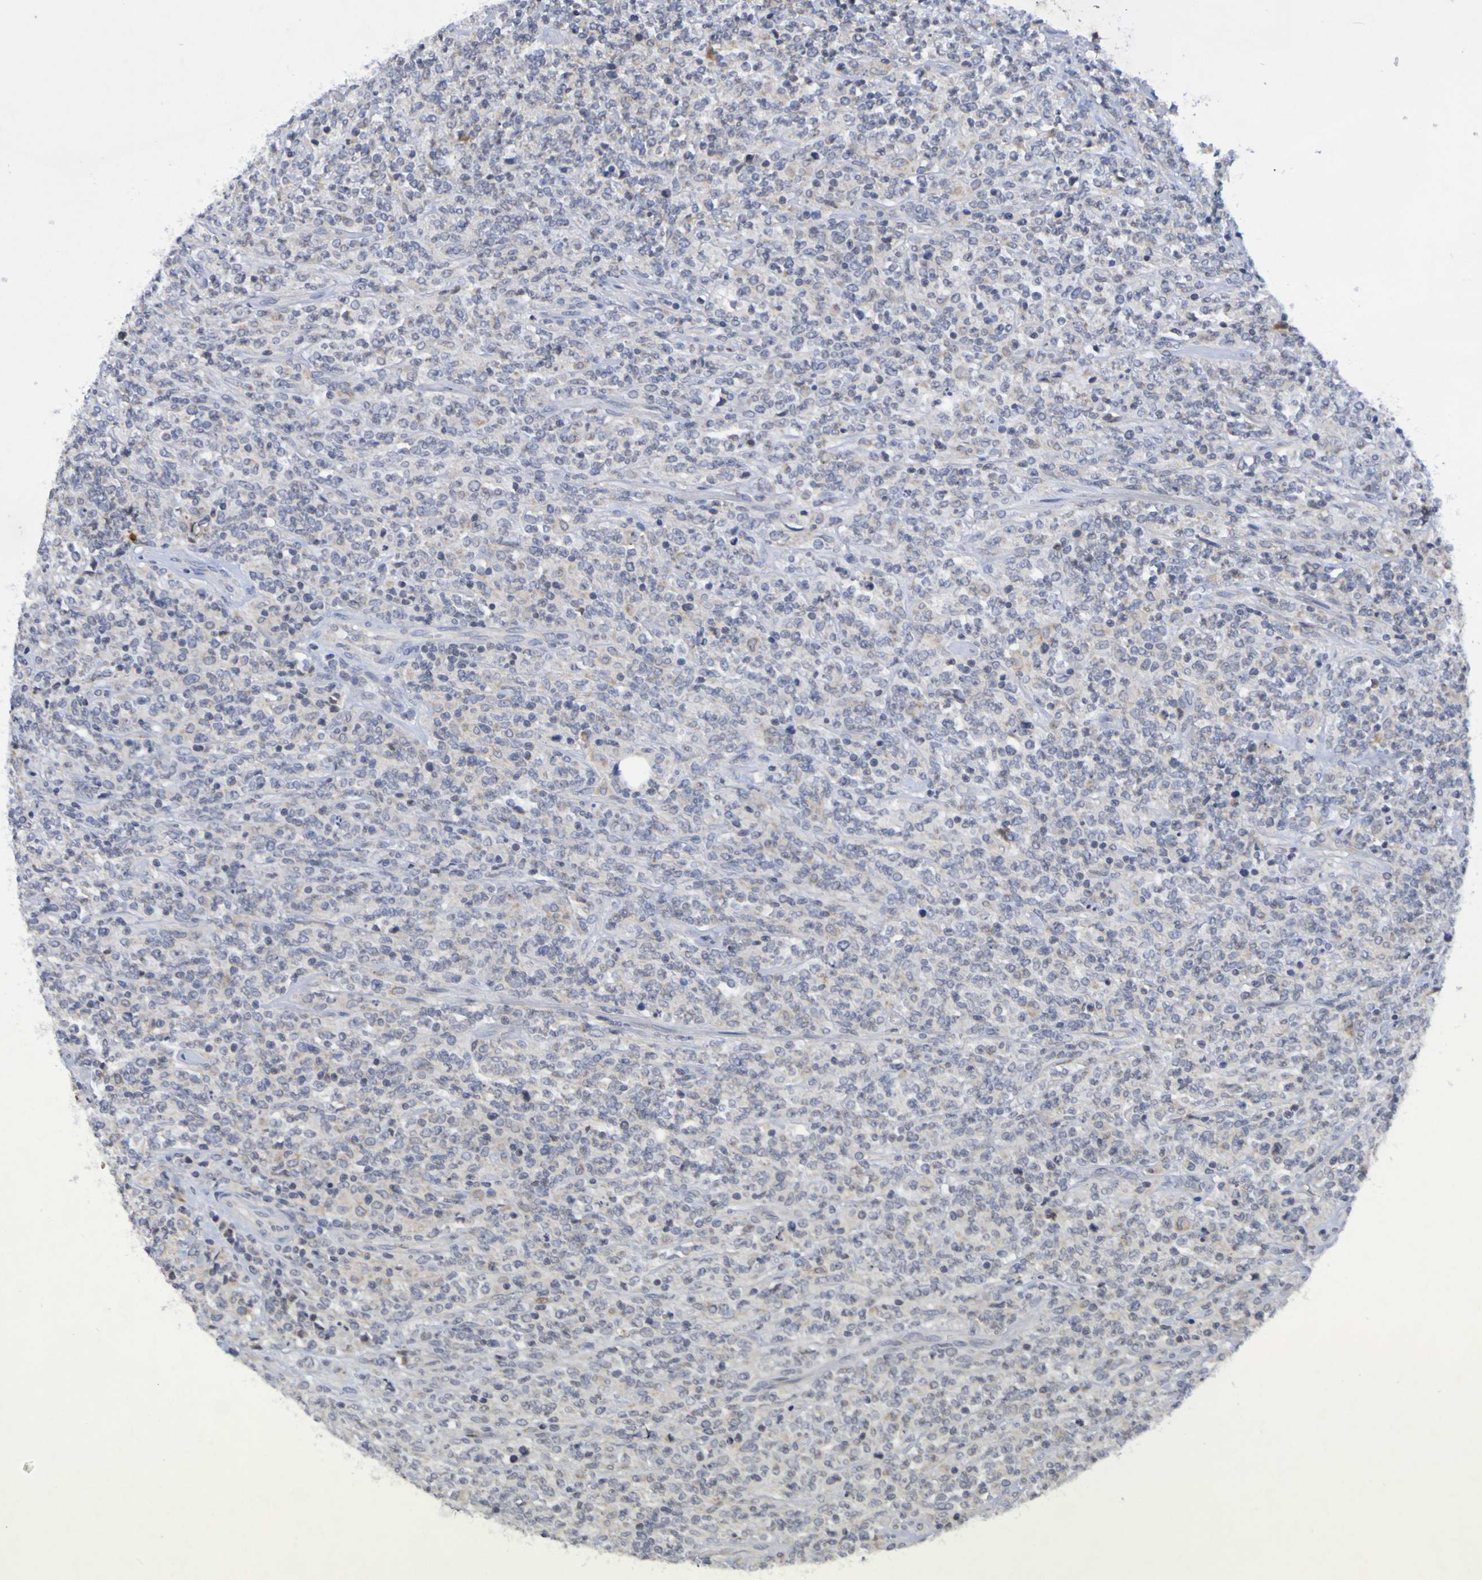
{"staining": {"intensity": "weak", "quantity": "25%-75%", "location": "cytoplasmic/membranous"}, "tissue": "lymphoma", "cell_type": "Tumor cells", "image_type": "cancer", "snomed": [{"axis": "morphology", "description": "Malignant lymphoma, non-Hodgkin's type, High grade"}, {"axis": "topography", "description": "Soft tissue"}], "caption": "Immunohistochemical staining of lymphoma demonstrates weak cytoplasmic/membranous protein staining in about 25%-75% of tumor cells.", "gene": "PTP4A2", "patient": {"sex": "male", "age": 18}}